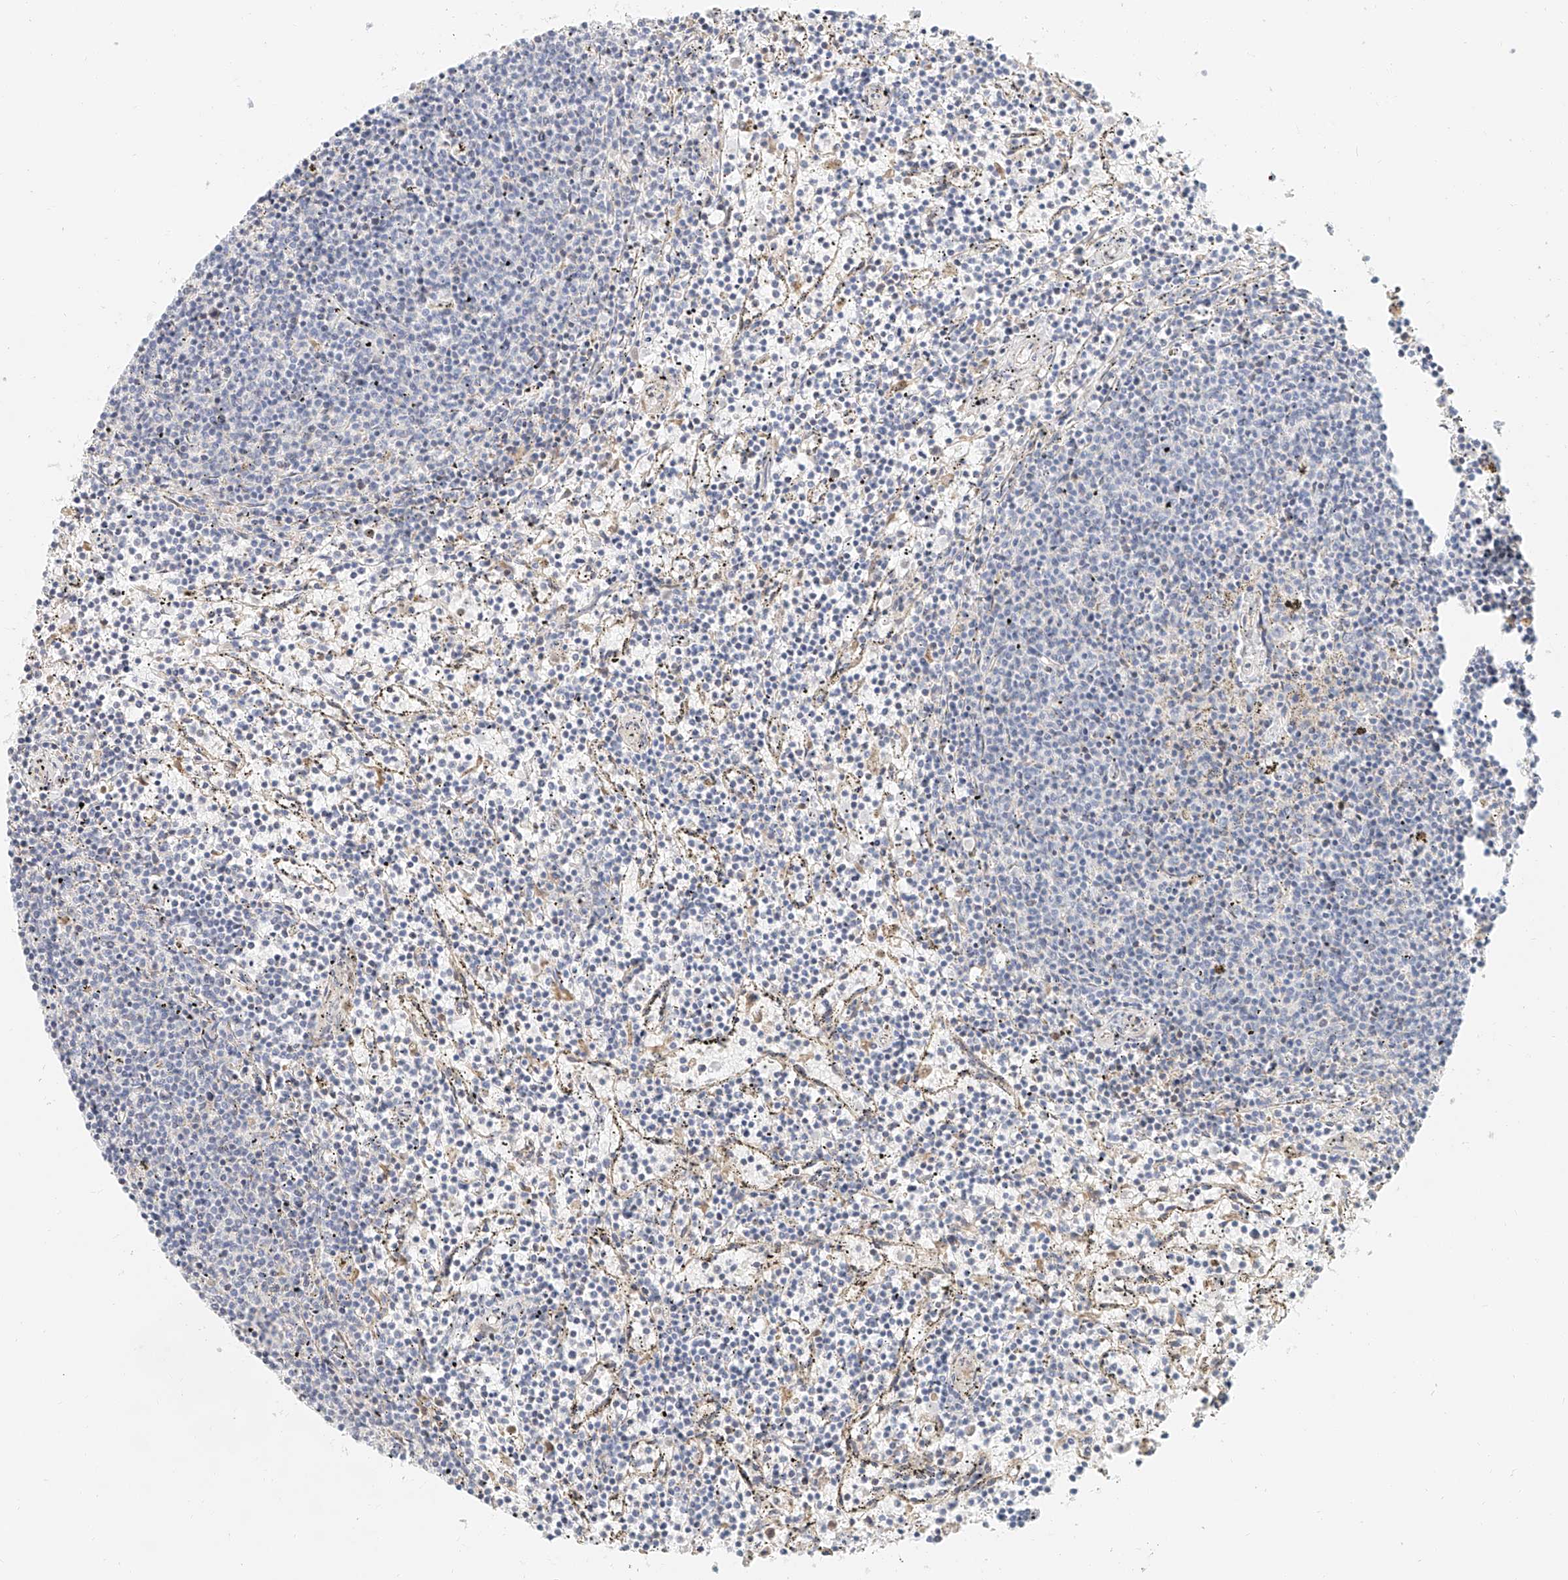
{"staining": {"intensity": "negative", "quantity": "none", "location": "none"}, "tissue": "lymphoma", "cell_type": "Tumor cells", "image_type": "cancer", "snomed": [{"axis": "morphology", "description": "Malignant lymphoma, non-Hodgkin's type, Low grade"}, {"axis": "topography", "description": "Spleen"}], "caption": "IHC image of human lymphoma stained for a protein (brown), which reveals no positivity in tumor cells.", "gene": "CXorf58", "patient": {"sex": "female", "age": 50}}